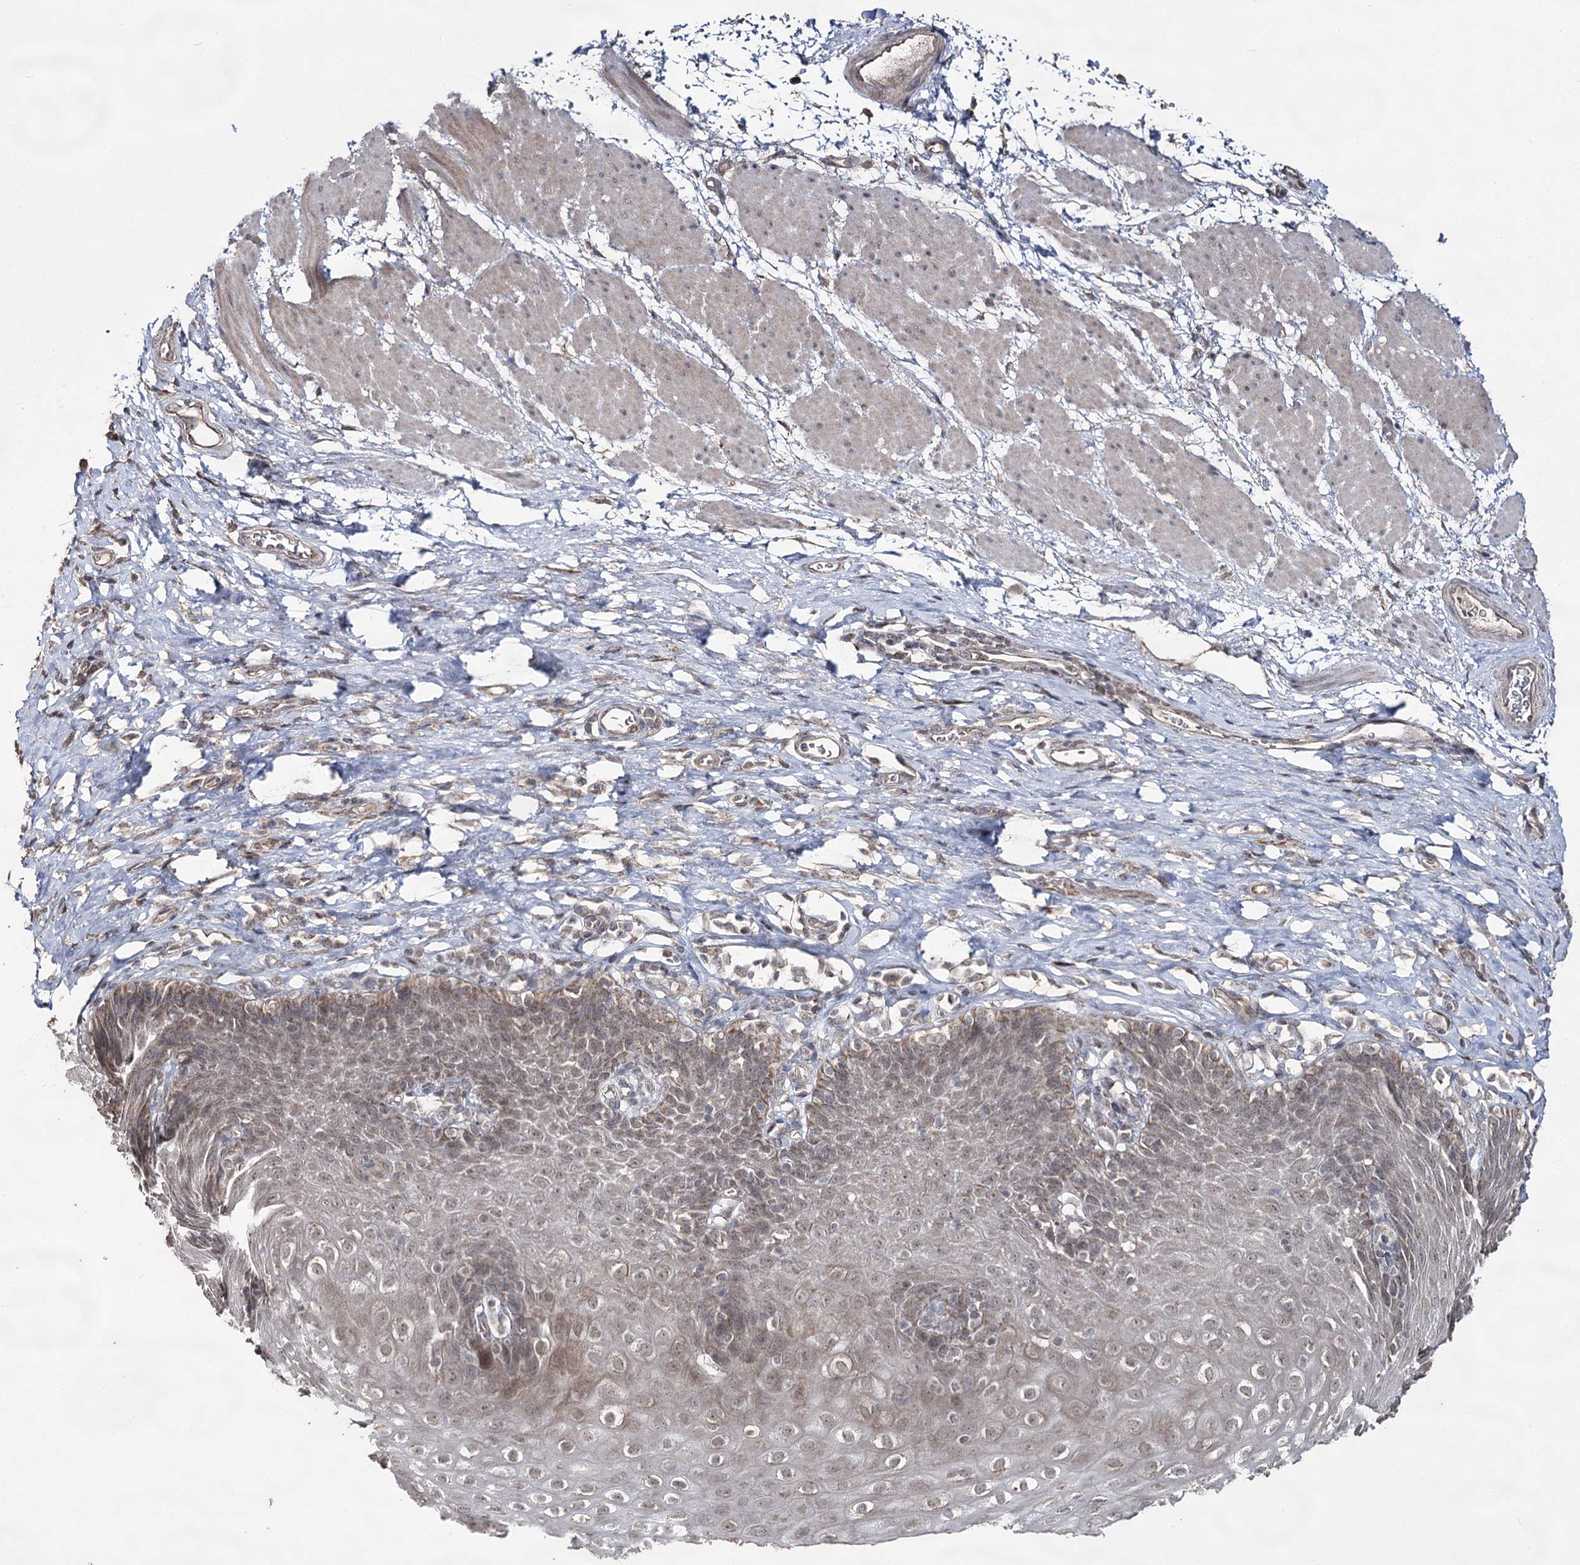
{"staining": {"intensity": "moderate", "quantity": ">75%", "location": "cytoplasmic/membranous,nuclear"}, "tissue": "esophagus", "cell_type": "Squamous epithelial cells", "image_type": "normal", "snomed": [{"axis": "morphology", "description": "Normal tissue, NOS"}, {"axis": "topography", "description": "Esophagus"}], "caption": "An image showing moderate cytoplasmic/membranous,nuclear expression in approximately >75% of squamous epithelial cells in unremarkable esophagus, as visualized by brown immunohistochemical staining.", "gene": "ACTR6", "patient": {"sex": "female", "age": 61}}